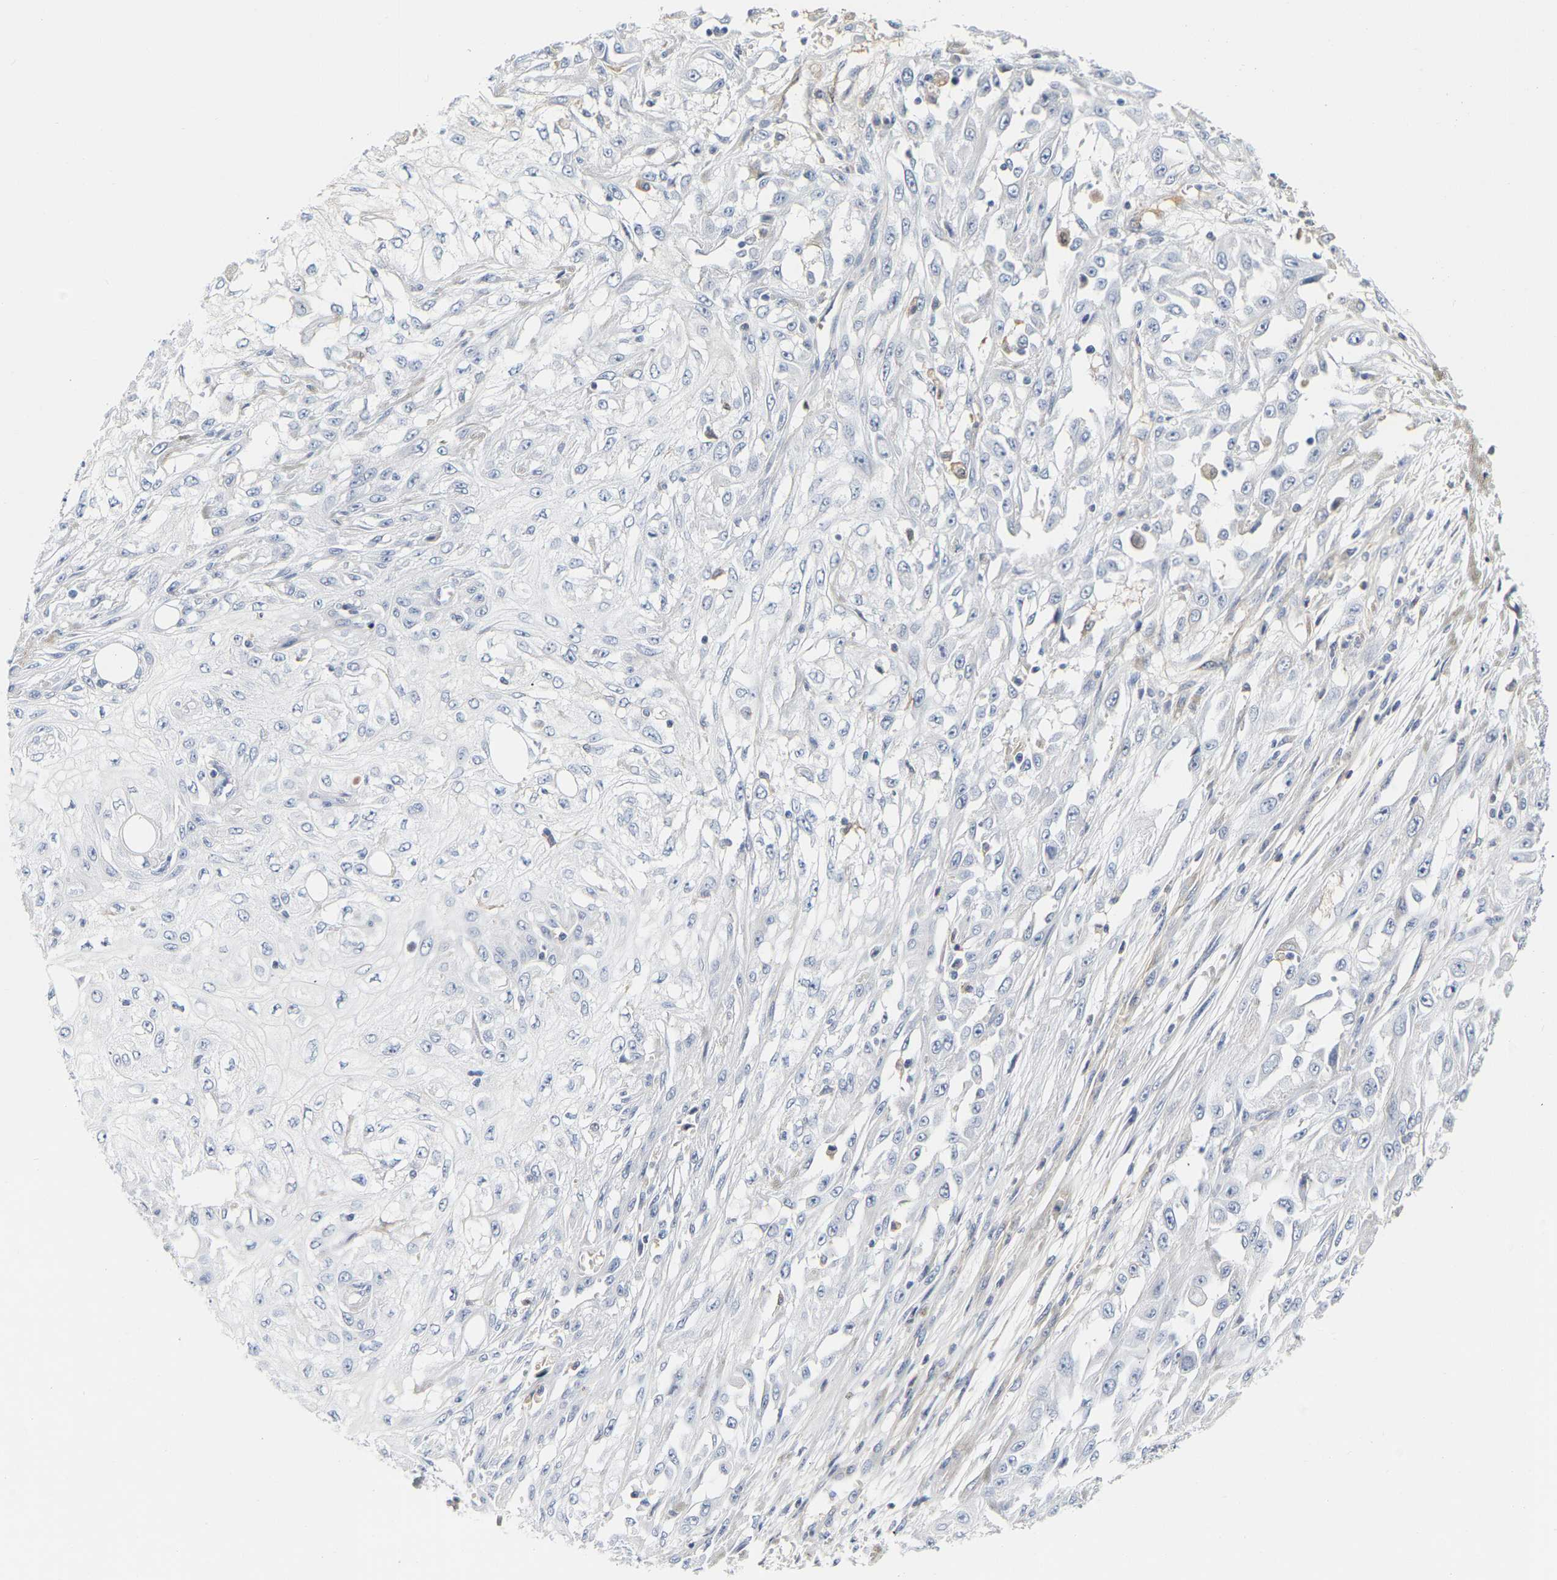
{"staining": {"intensity": "negative", "quantity": "none", "location": "none"}, "tissue": "skin cancer", "cell_type": "Tumor cells", "image_type": "cancer", "snomed": [{"axis": "morphology", "description": "Squamous cell carcinoma, NOS"}, {"axis": "morphology", "description": "Squamous cell carcinoma, metastatic, NOS"}, {"axis": "topography", "description": "Skin"}, {"axis": "topography", "description": "Lymph node"}], "caption": "An immunohistochemistry micrograph of metastatic squamous cell carcinoma (skin) is shown. There is no staining in tumor cells of metastatic squamous cell carcinoma (skin).", "gene": "GNAS", "patient": {"sex": "male", "age": 75}}